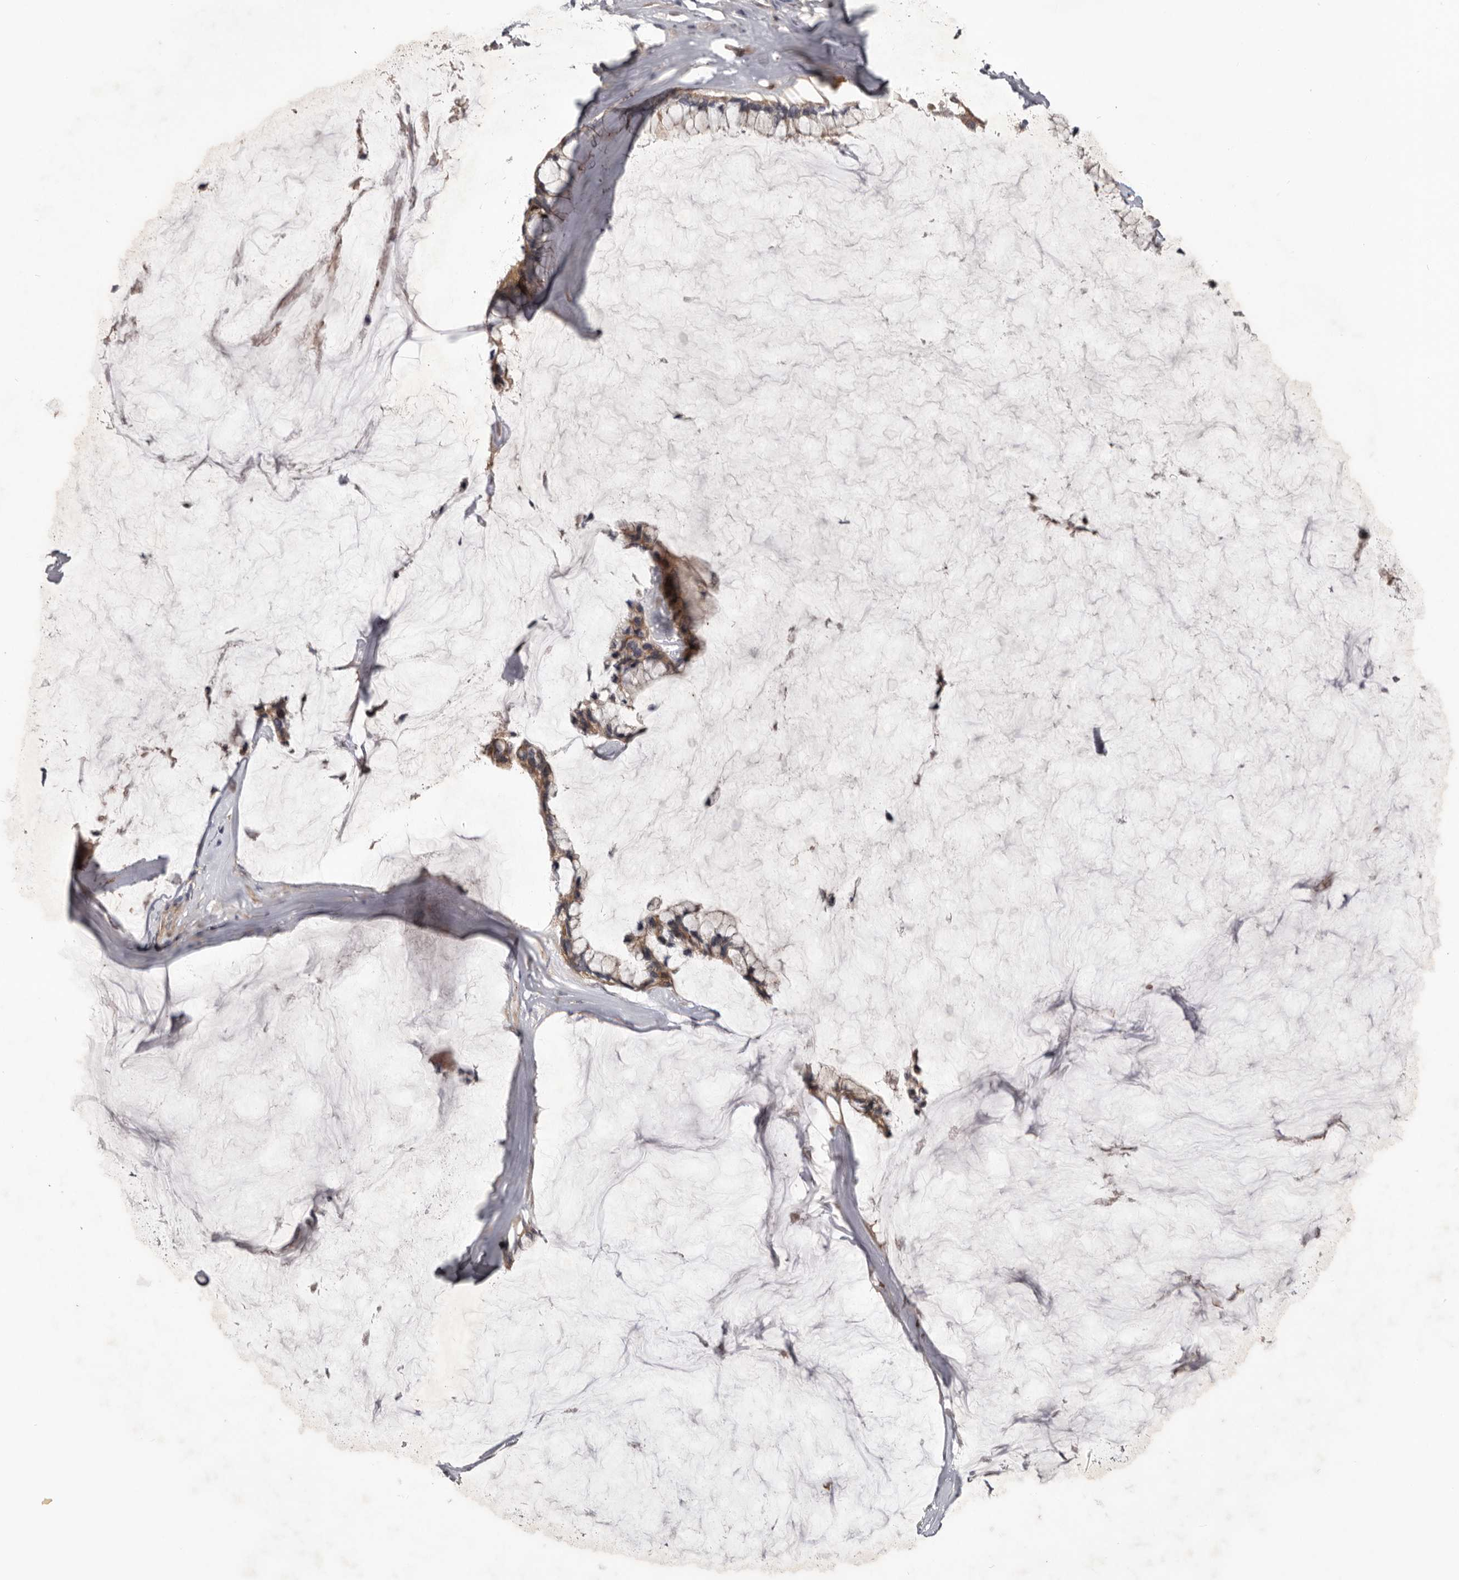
{"staining": {"intensity": "weak", "quantity": ">75%", "location": "cytoplasmic/membranous"}, "tissue": "ovarian cancer", "cell_type": "Tumor cells", "image_type": "cancer", "snomed": [{"axis": "morphology", "description": "Cystadenocarcinoma, mucinous, NOS"}, {"axis": "topography", "description": "Ovary"}], "caption": "This histopathology image demonstrates IHC staining of ovarian cancer (mucinous cystadenocarcinoma), with low weak cytoplasmic/membranous expression in about >75% of tumor cells.", "gene": "CDCA8", "patient": {"sex": "female", "age": 39}}